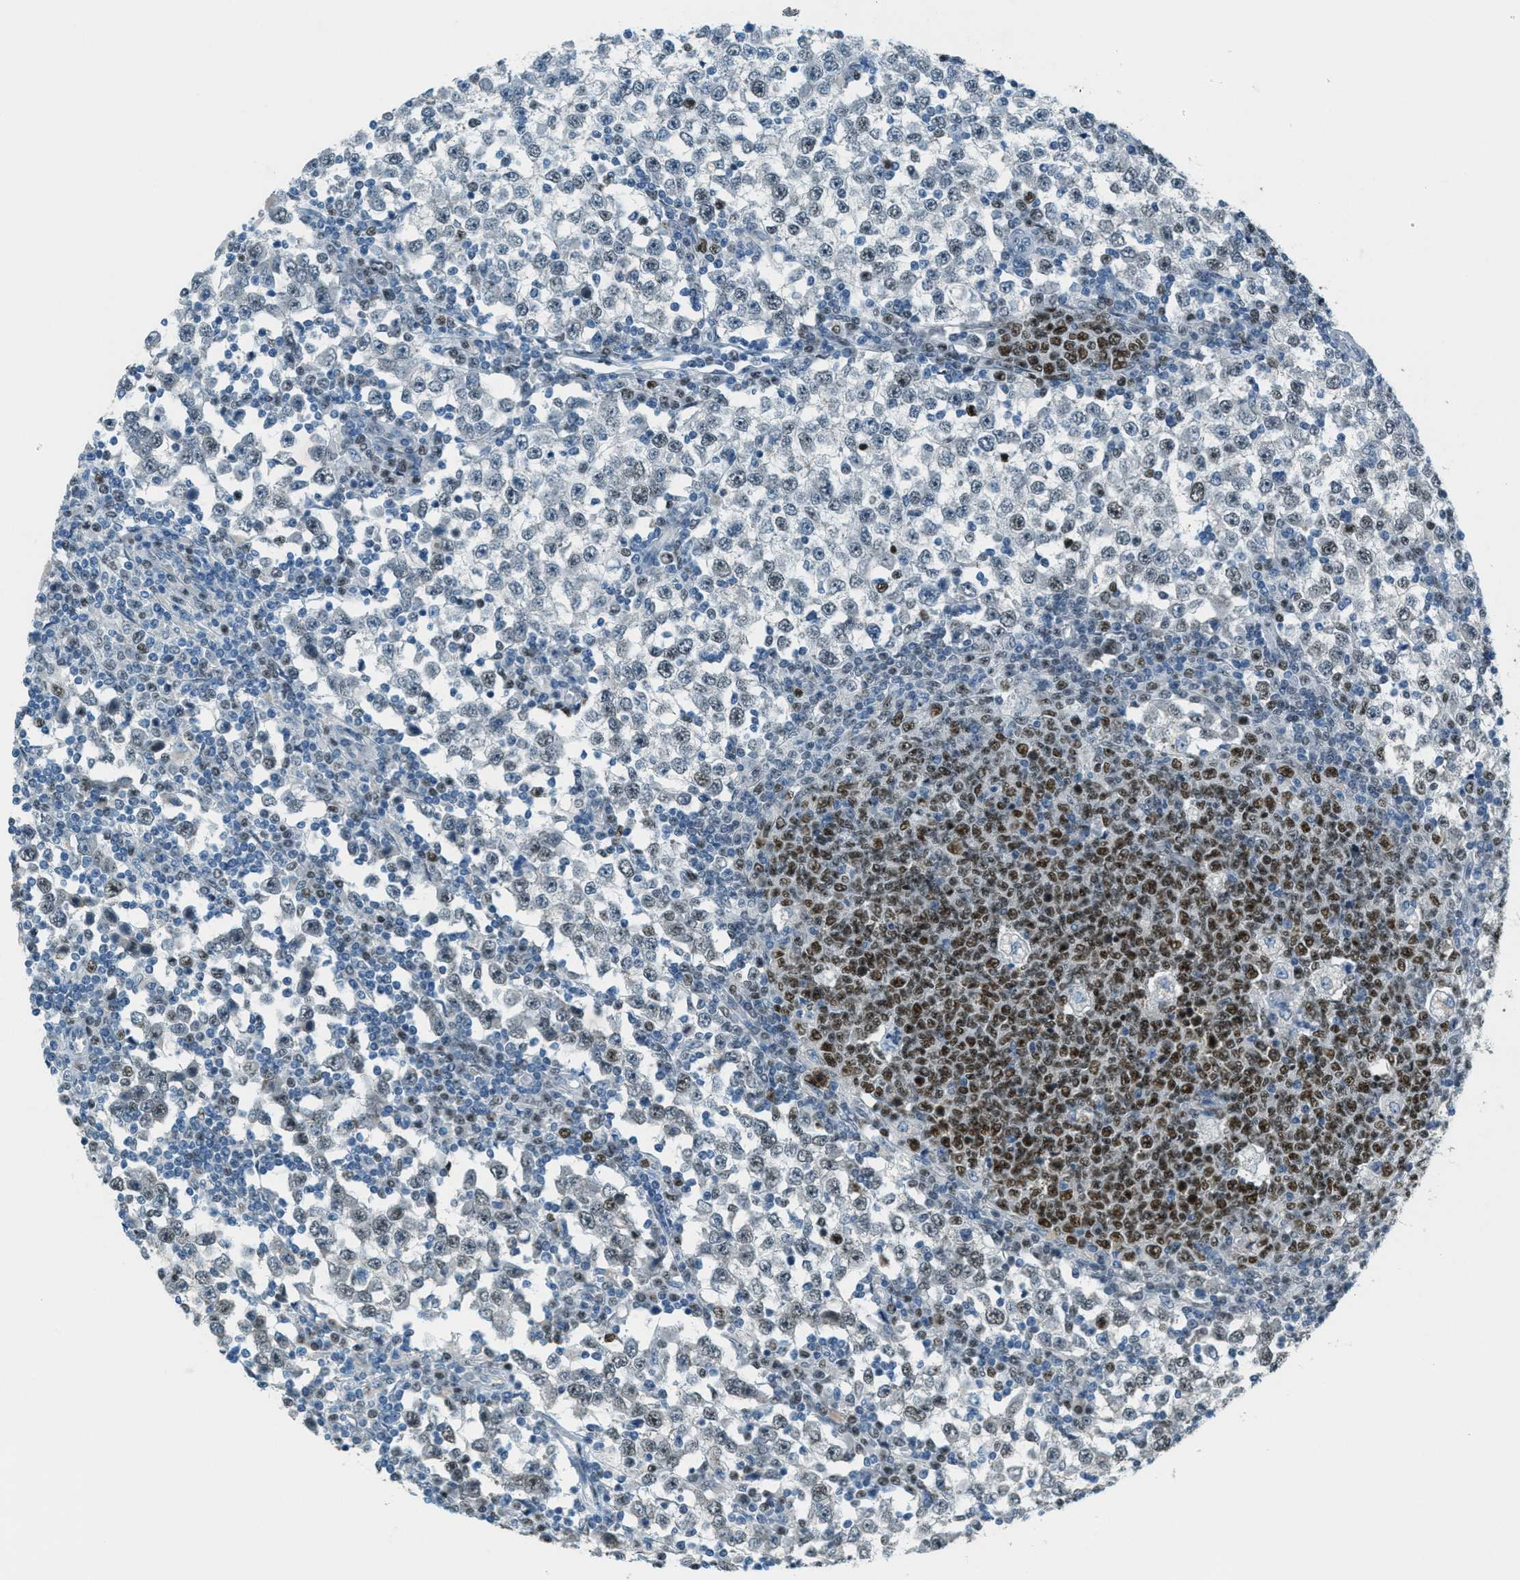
{"staining": {"intensity": "negative", "quantity": "none", "location": "none"}, "tissue": "testis cancer", "cell_type": "Tumor cells", "image_type": "cancer", "snomed": [{"axis": "morphology", "description": "Seminoma, NOS"}, {"axis": "topography", "description": "Testis"}], "caption": "Testis cancer (seminoma) stained for a protein using immunohistochemistry (IHC) exhibits no staining tumor cells.", "gene": "TCF3", "patient": {"sex": "male", "age": 65}}